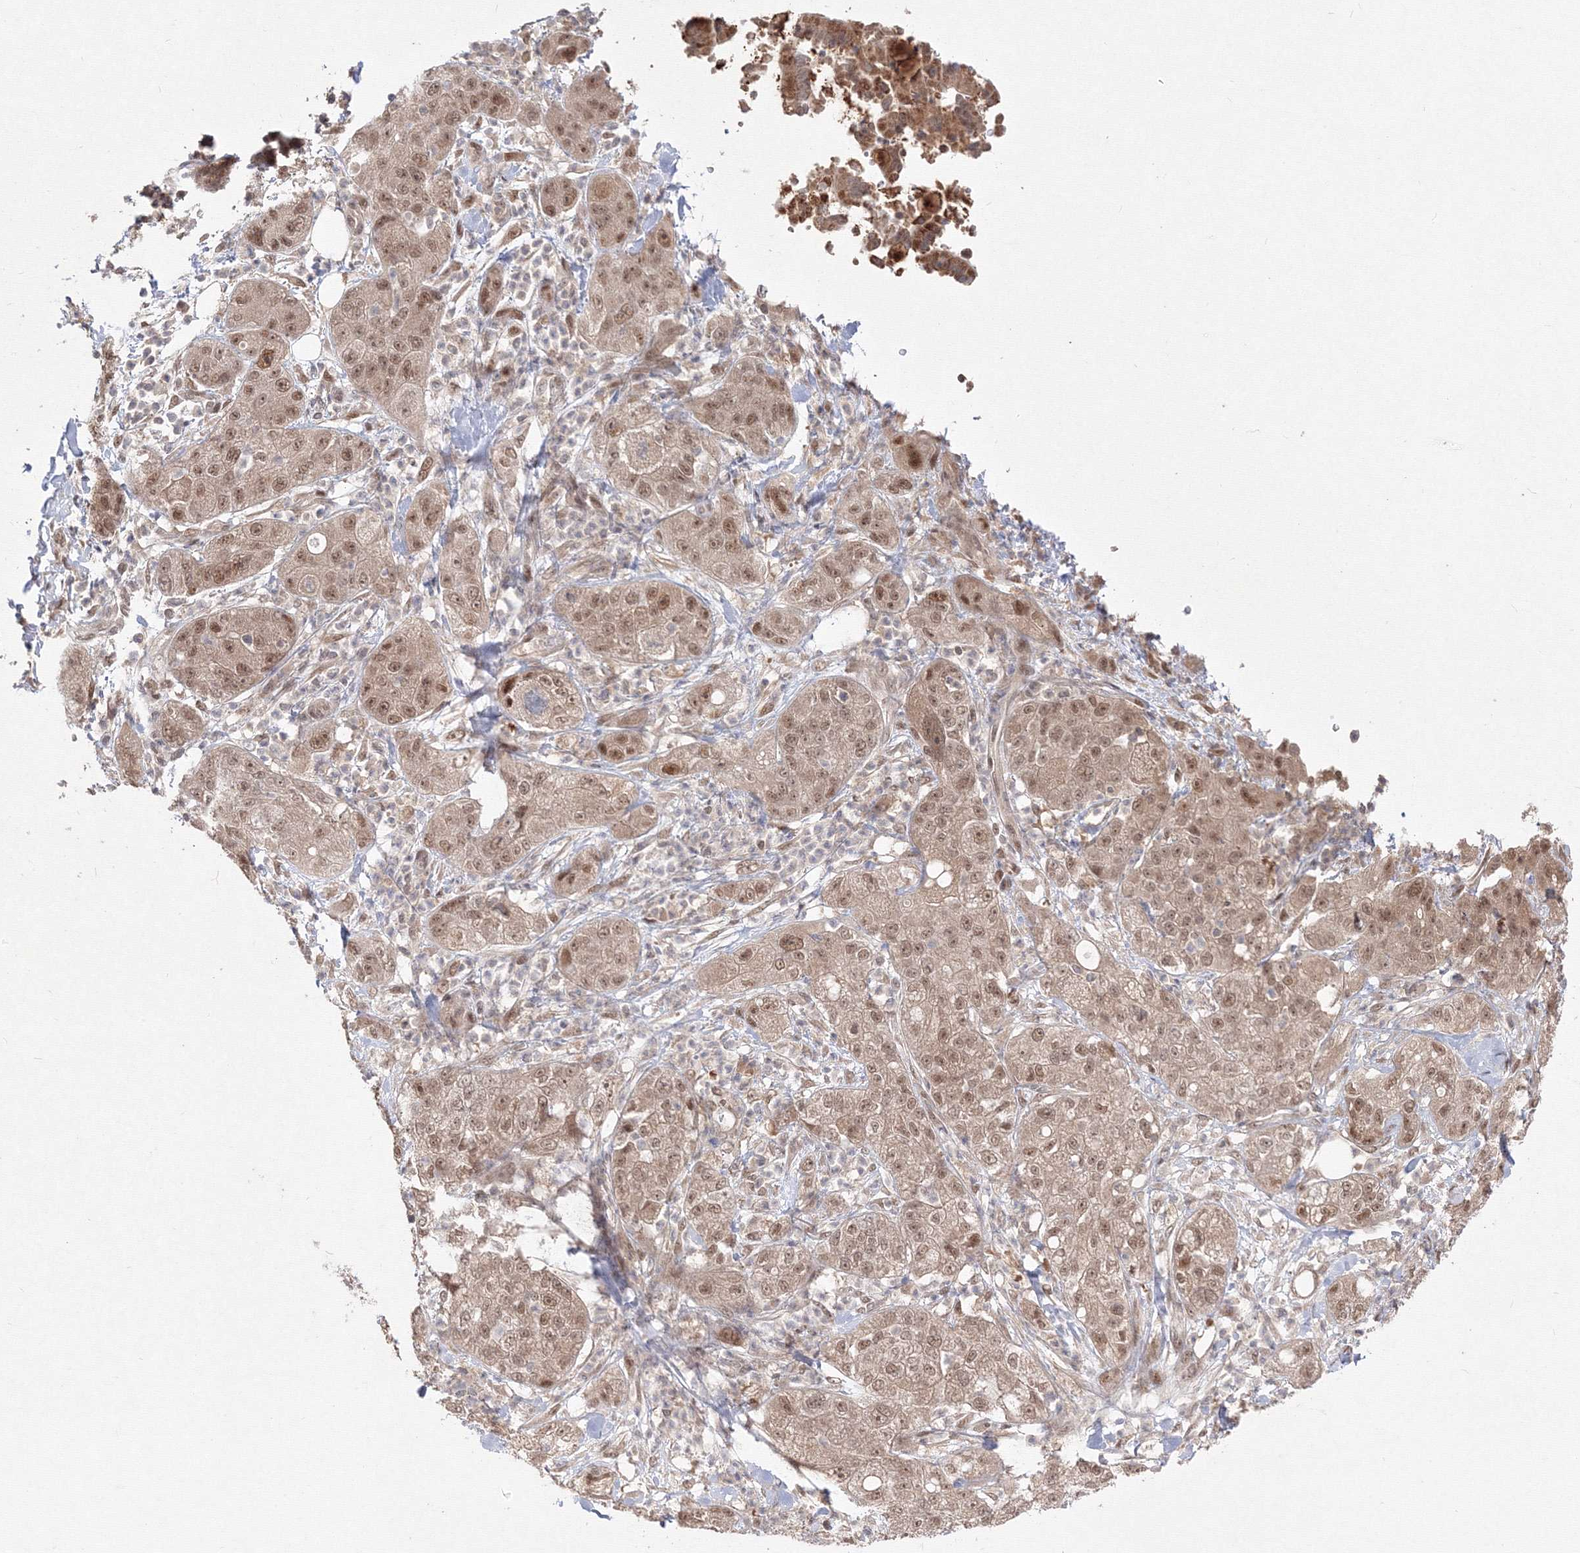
{"staining": {"intensity": "moderate", "quantity": ">75%", "location": "nuclear"}, "tissue": "pancreatic cancer", "cell_type": "Tumor cells", "image_type": "cancer", "snomed": [{"axis": "morphology", "description": "Adenocarcinoma, NOS"}, {"axis": "topography", "description": "Pancreas"}], "caption": "IHC photomicrograph of adenocarcinoma (pancreatic) stained for a protein (brown), which displays medium levels of moderate nuclear positivity in about >75% of tumor cells.", "gene": "COPS4", "patient": {"sex": "female", "age": 78}}